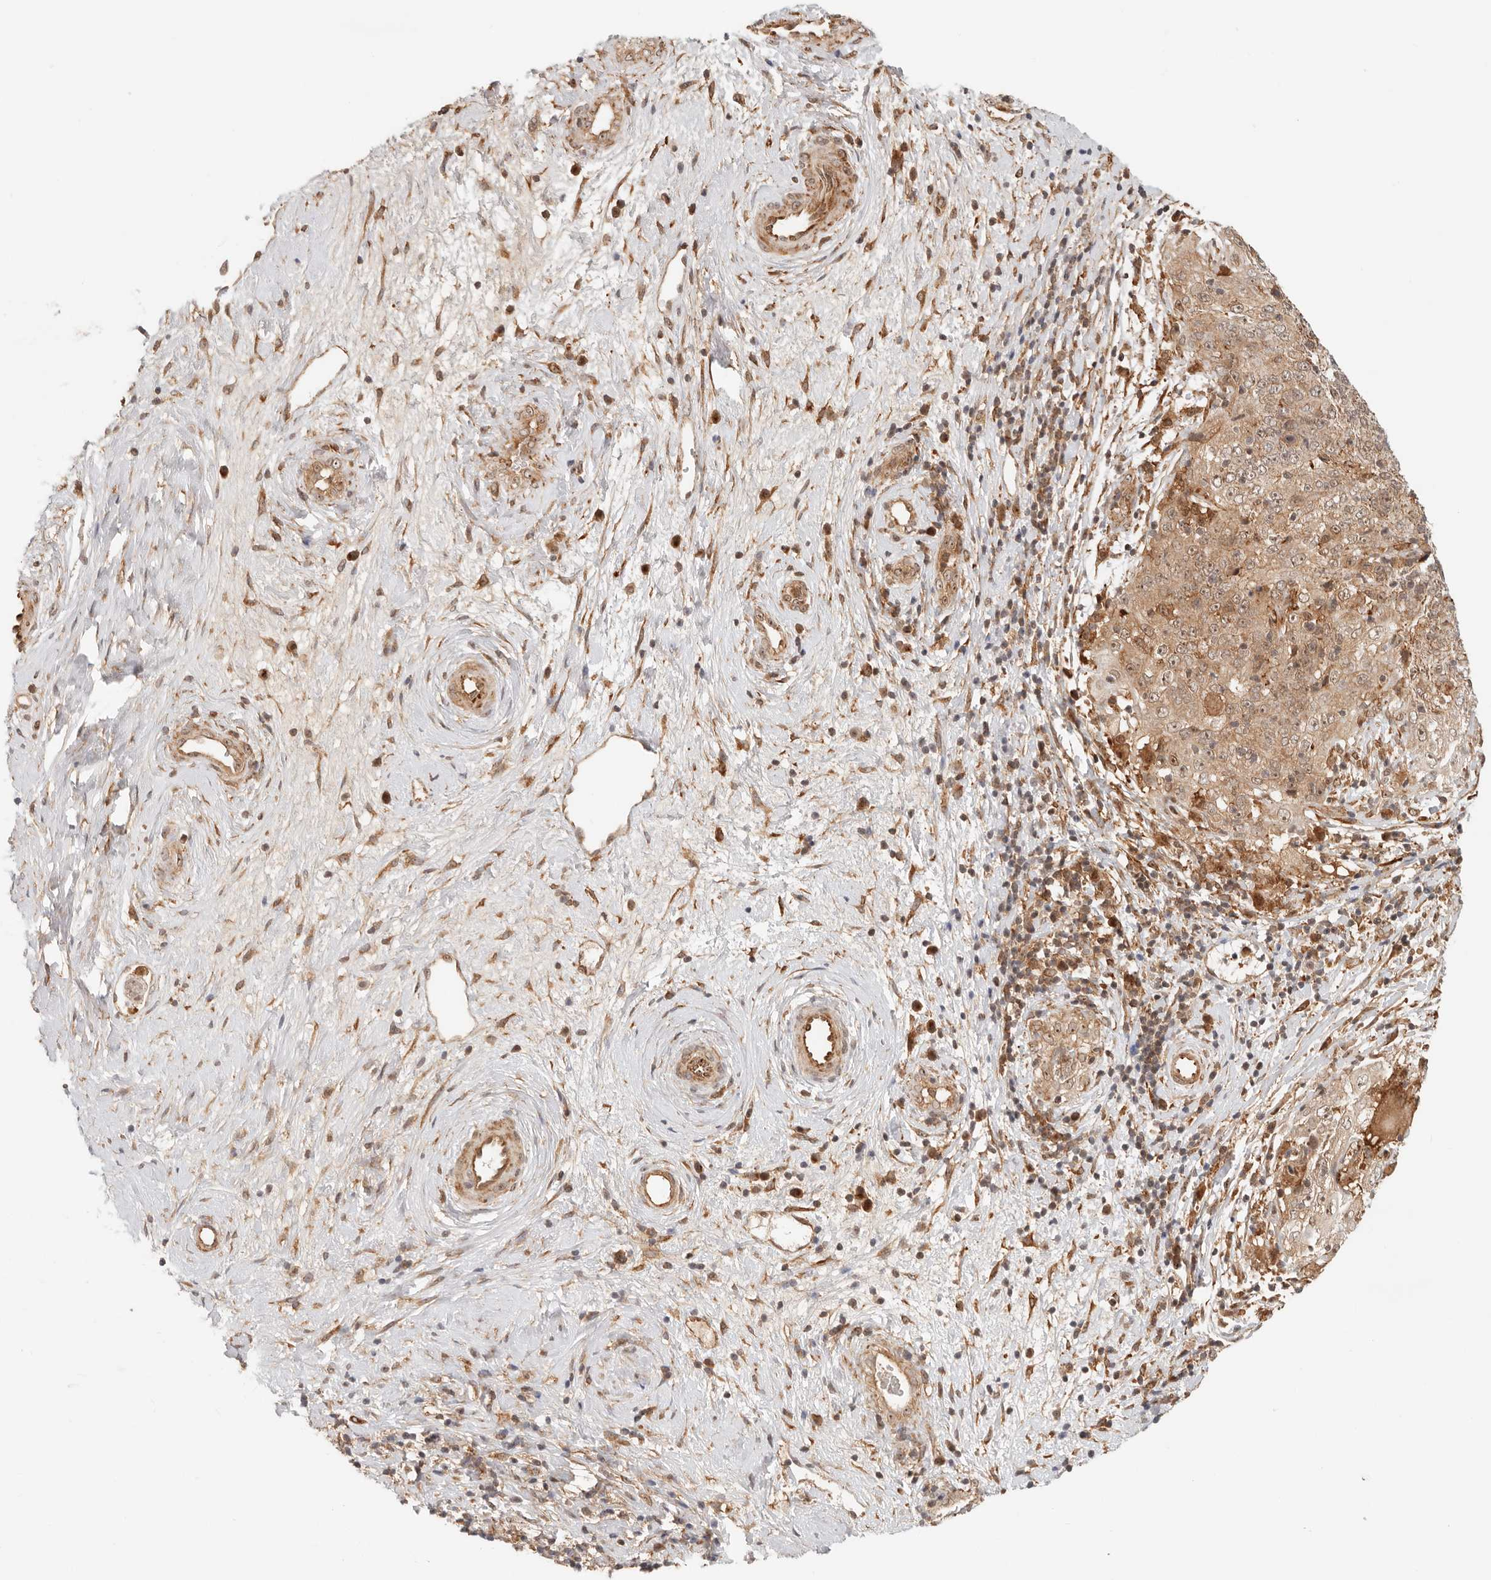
{"staining": {"intensity": "weak", "quantity": "25%-75%", "location": "cytoplasmic/membranous,nuclear"}, "tissue": "cervical cancer", "cell_type": "Tumor cells", "image_type": "cancer", "snomed": [{"axis": "morphology", "description": "Squamous cell carcinoma, NOS"}, {"axis": "topography", "description": "Cervix"}], "caption": "Immunohistochemistry image of neoplastic tissue: human cervical cancer stained using IHC demonstrates low levels of weak protein expression localized specifically in the cytoplasmic/membranous and nuclear of tumor cells, appearing as a cytoplasmic/membranous and nuclear brown color.", "gene": "HEXD", "patient": {"sex": "female", "age": 48}}